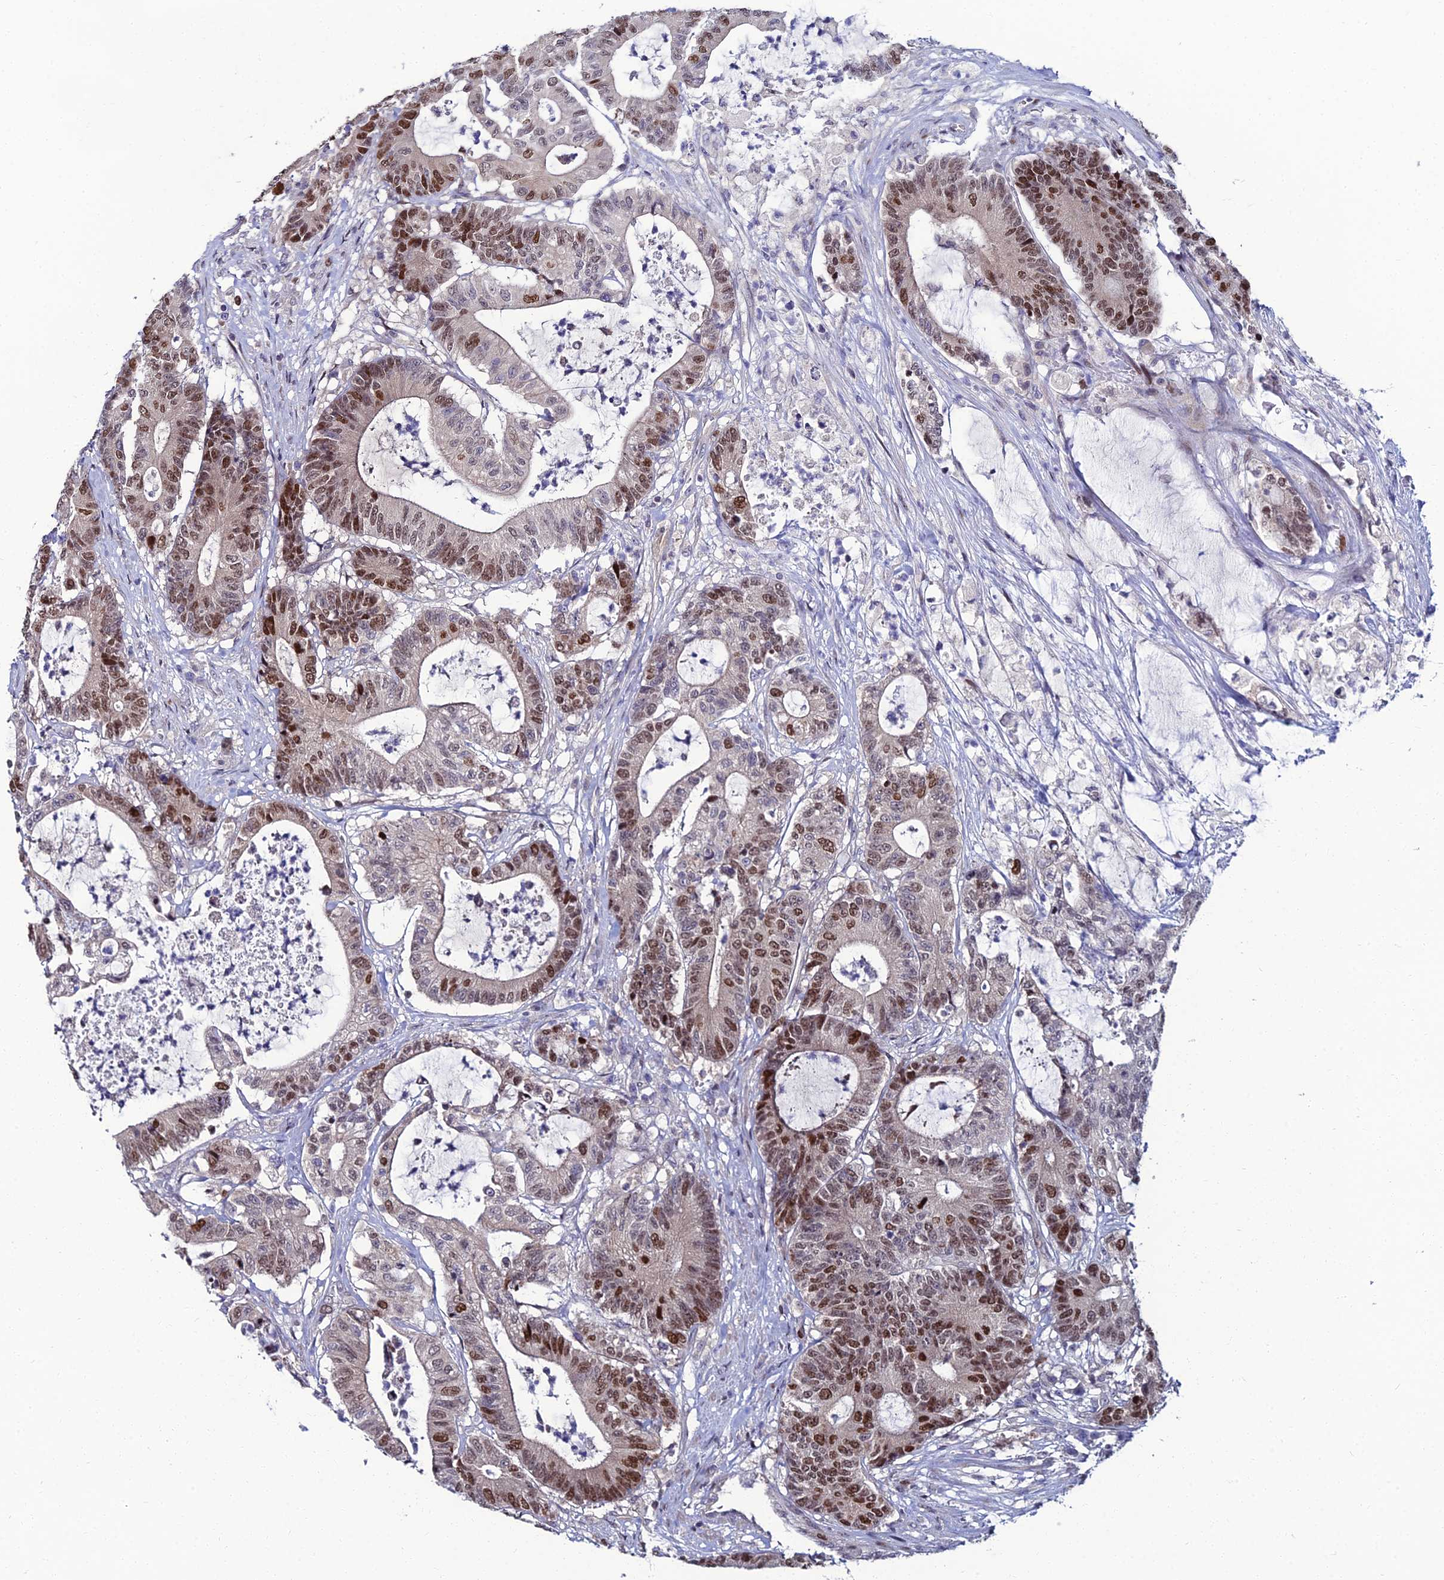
{"staining": {"intensity": "strong", "quantity": "25%-75%", "location": "nuclear"}, "tissue": "colorectal cancer", "cell_type": "Tumor cells", "image_type": "cancer", "snomed": [{"axis": "morphology", "description": "Adenocarcinoma, NOS"}, {"axis": "topography", "description": "Colon"}], "caption": "IHC micrograph of neoplastic tissue: human colorectal cancer (adenocarcinoma) stained using IHC displays high levels of strong protein expression localized specifically in the nuclear of tumor cells, appearing as a nuclear brown color.", "gene": "TAF9B", "patient": {"sex": "female", "age": 84}}